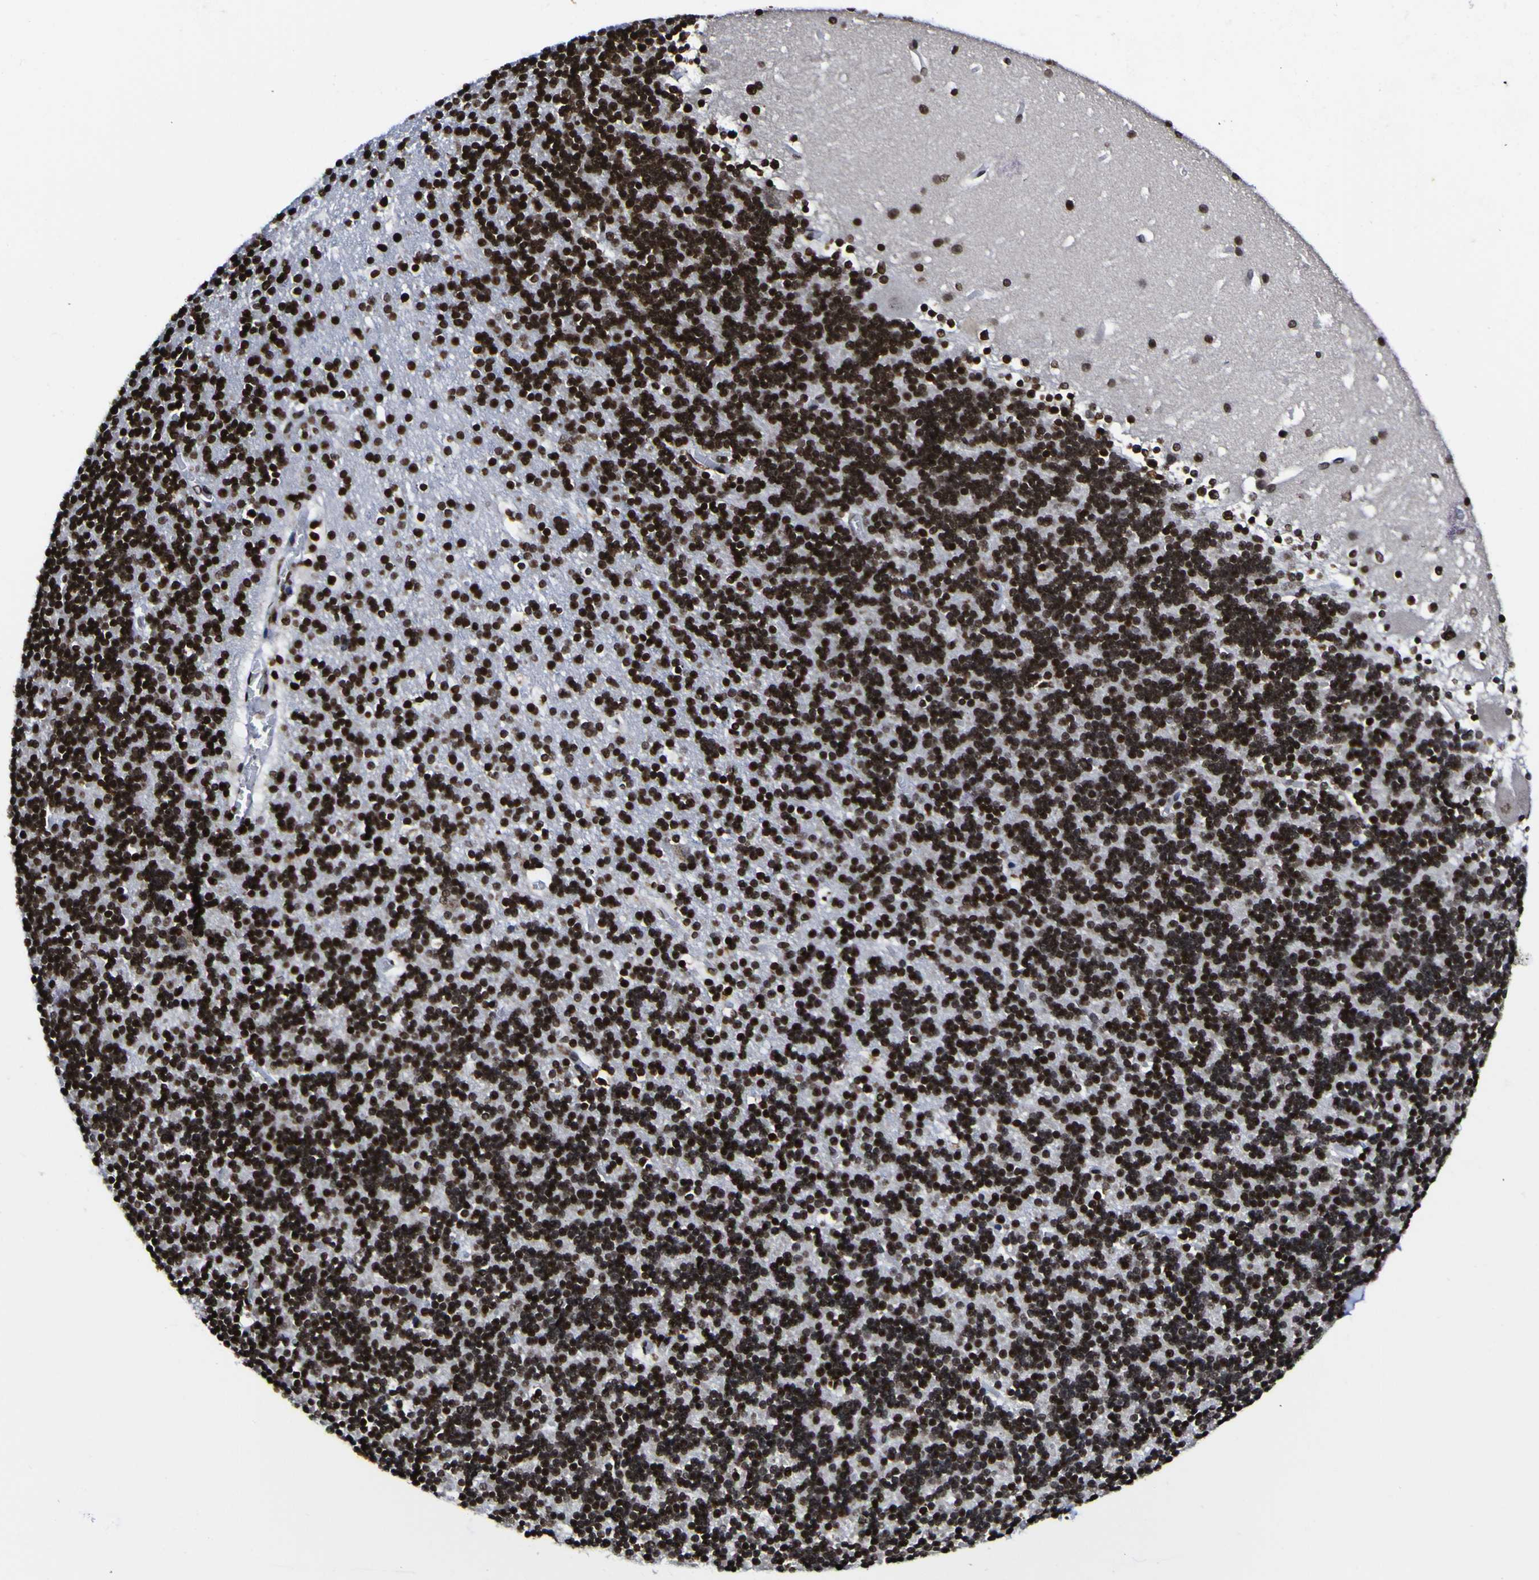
{"staining": {"intensity": "strong", "quantity": ">75%", "location": "nuclear"}, "tissue": "cerebellum", "cell_type": "Cells in granular layer", "image_type": "normal", "snomed": [{"axis": "morphology", "description": "Normal tissue, NOS"}, {"axis": "topography", "description": "Cerebellum"}], "caption": "A high-resolution image shows immunohistochemistry staining of unremarkable cerebellum, which reveals strong nuclear staining in about >75% of cells in granular layer. (Stains: DAB (3,3'-diaminobenzidine) in brown, nuclei in blue, Microscopy: brightfield microscopy at high magnification).", "gene": "PIAS1", "patient": {"sex": "male", "age": 45}}